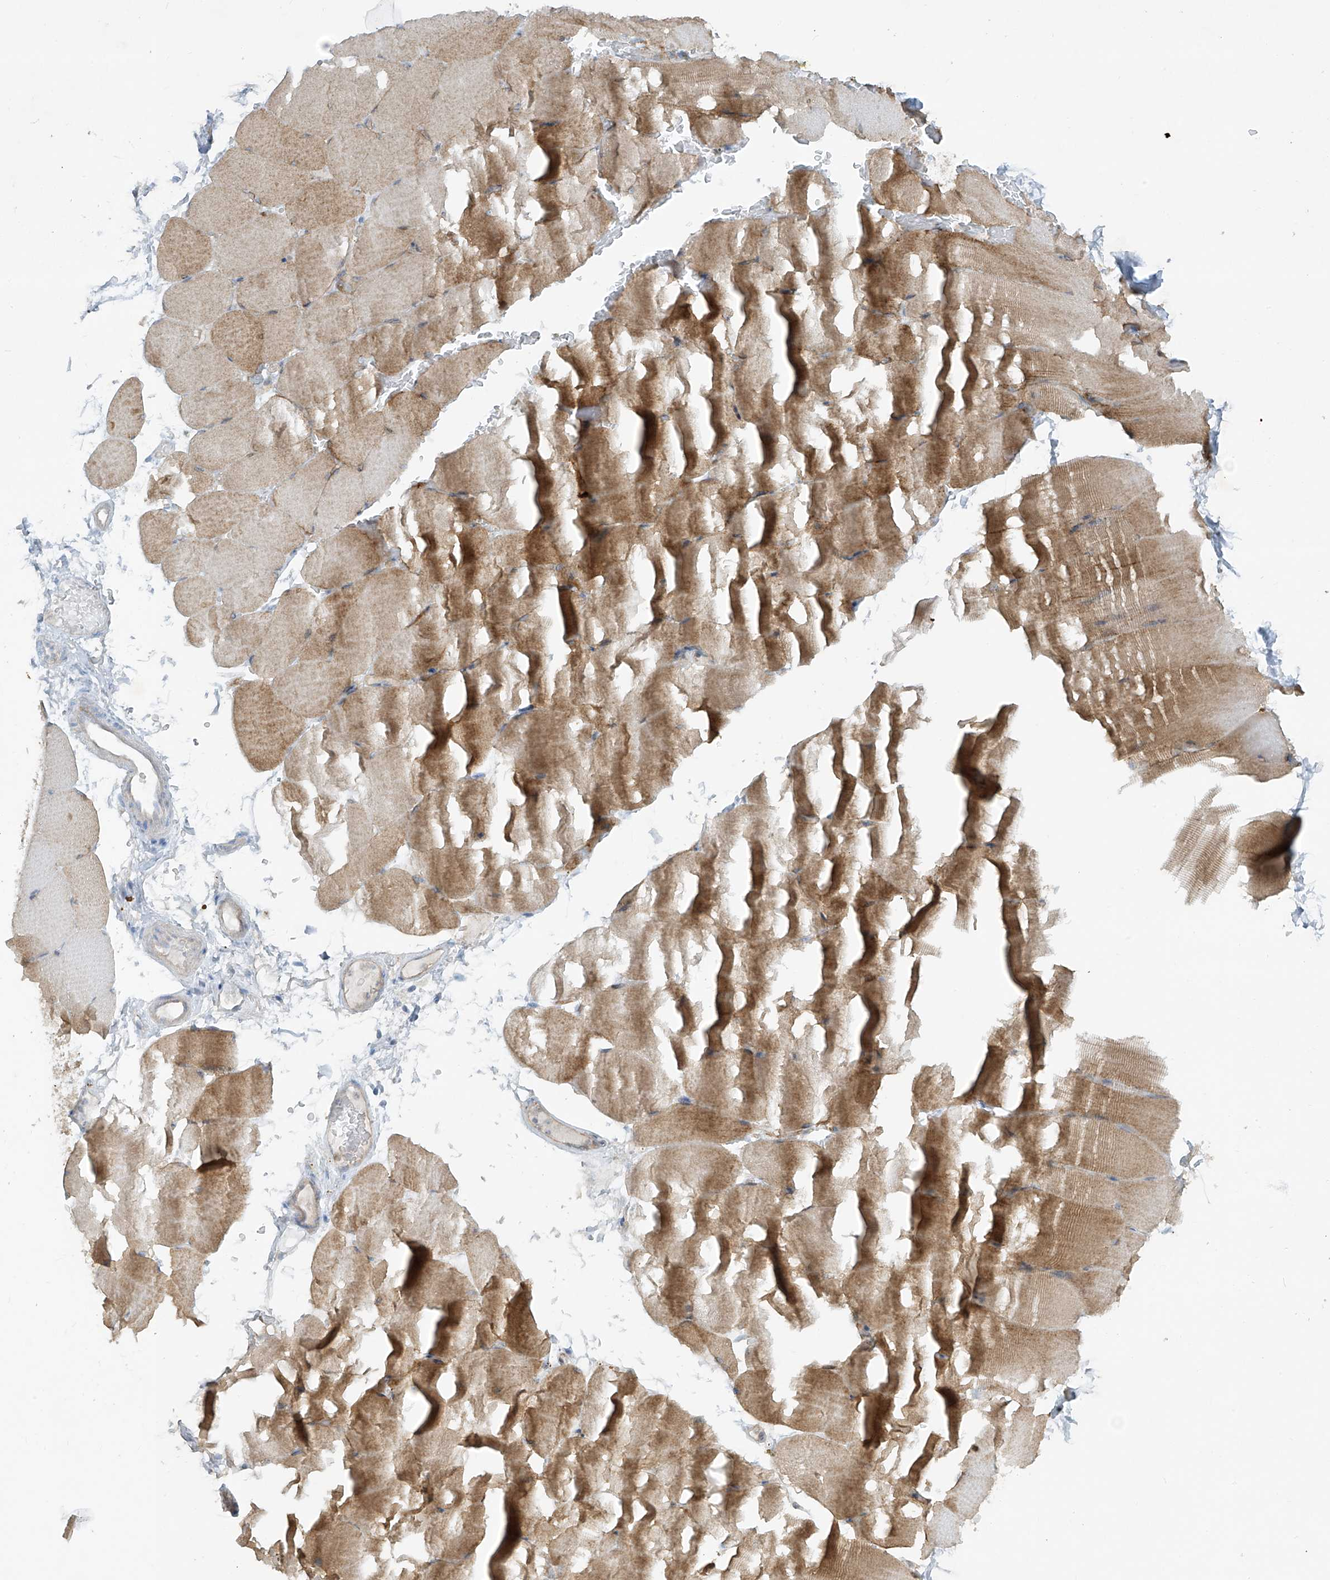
{"staining": {"intensity": "moderate", "quantity": "25%-75%", "location": "cytoplasmic/membranous"}, "tissue": "skeletal muscle", "cell_type": "Myocytes", "image_type": "normal", "snomed": [{"axis": "morphology", "description": "Normal tissue, NOS"}, {"axis": "topography", "description": "Skeletal muscle"}, {"axis": "topography", "description": "Parathyroid gland"}], "caption": "About 25%-75% of myocytes in benign skeletal muscle demonstrate moderate cytoplasmic/membranous protein positivity as visualized by brown immunohistochemical staining.", "gene": "VAMP5", "patient": {"sex": "female", "age": 37}}